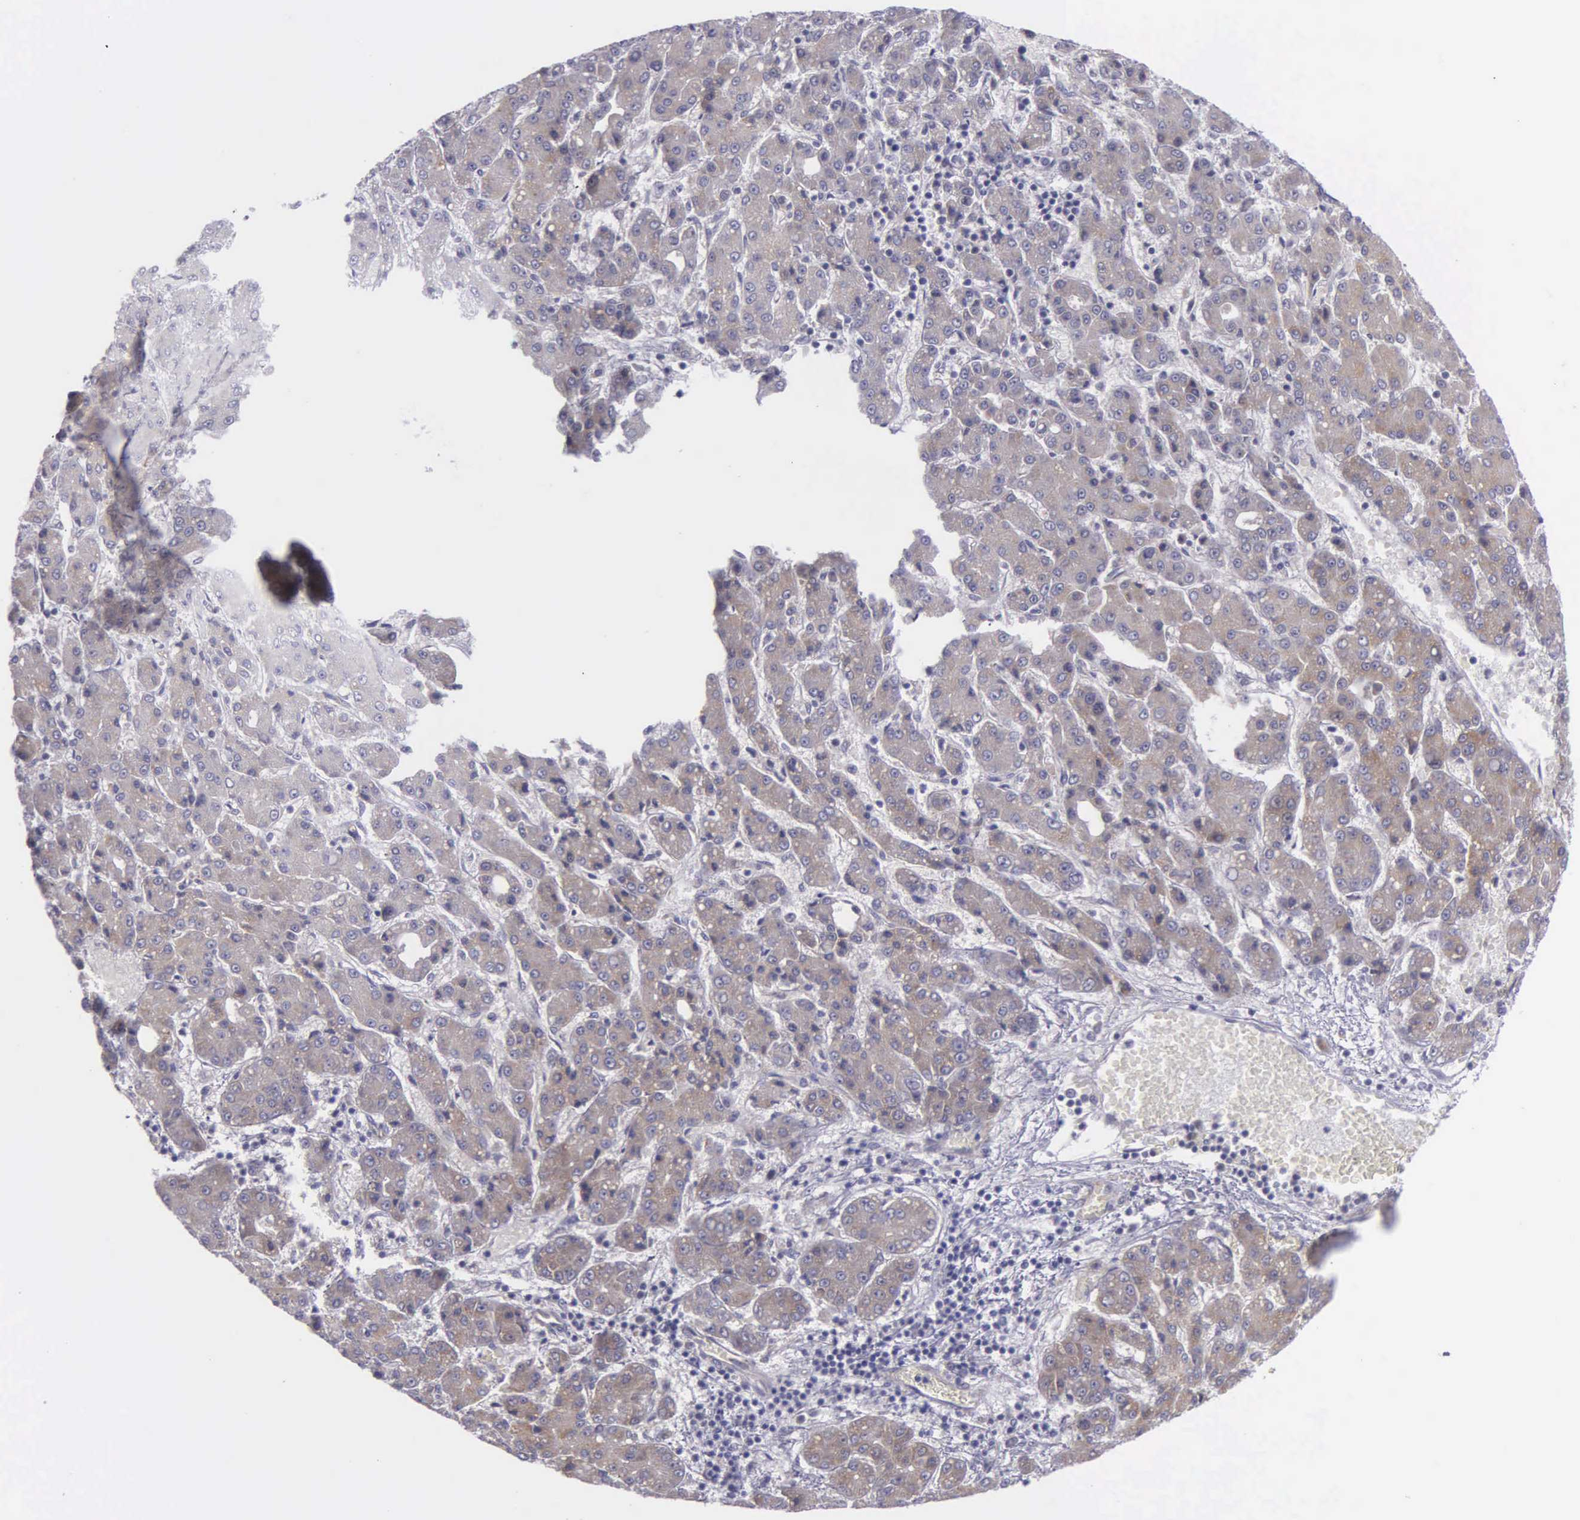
{"staining": {"intensity": "weak", "quantity": ">75%", "location": "cytoplasmic/membranous"}, "tissue": "liver cancer", "cell_type": "Tumor cells", "image_type": "cancer", "snomed": [{"axis": "morphology", "description": "Carcinoma, Hepatocellular, NOS"}, {"axis": "topography", "description": "Liver"}], "caption": "Hepatocellular carcinoma (liver) stained with IHC displays weak cytoplasmic/membranous expression in approximately >75% of tumor cells.", "gene": "SYNJ2BP", "patient": {"sex": "male", "age": 69}}